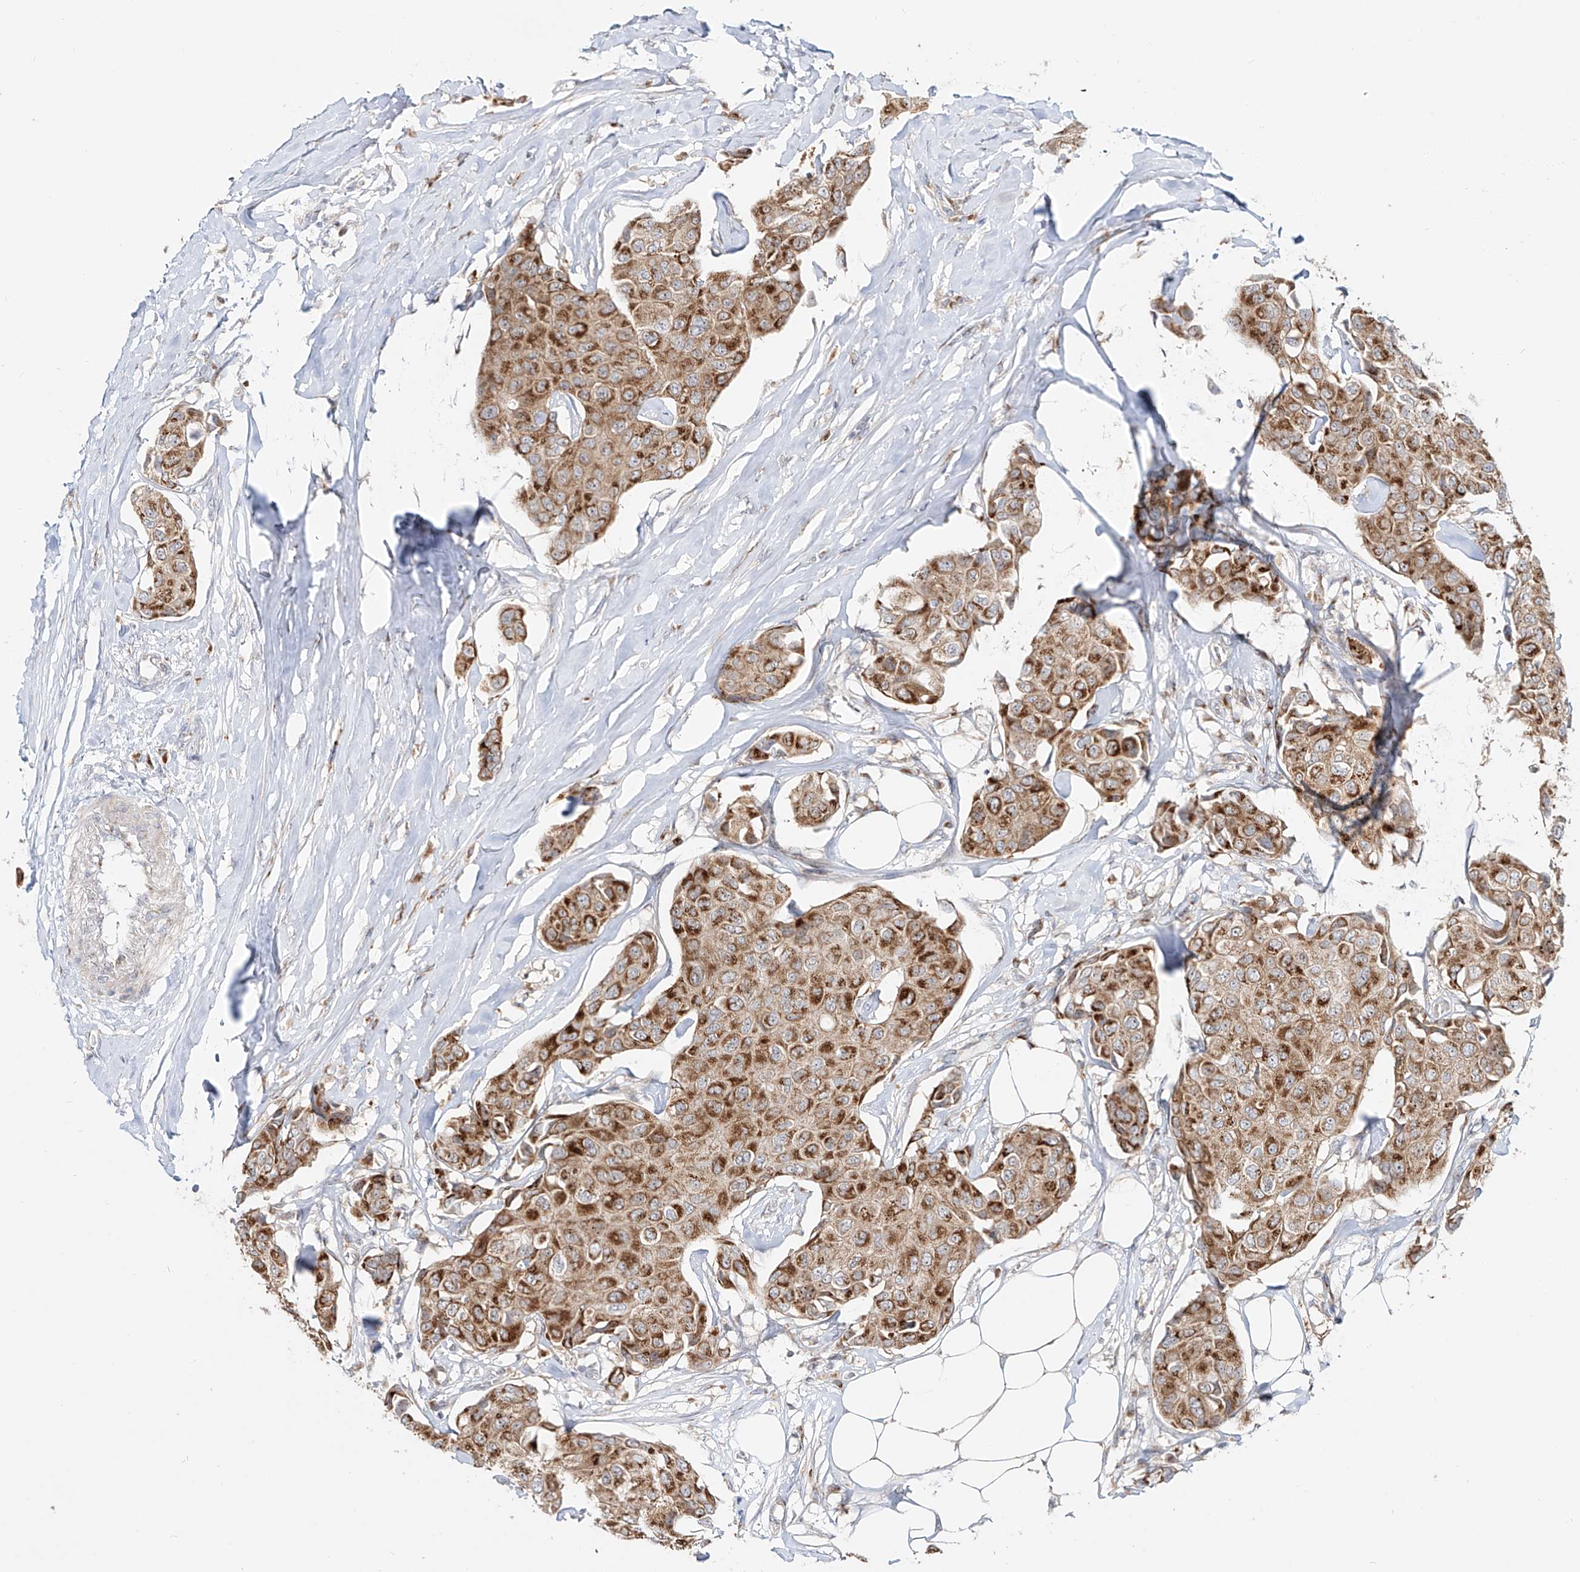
{"staining": {"intensity": "moderate", "quantity": ">75%", "location": "cytoplasmic/membranous"}, "tissue": "breast cancer", "cell_type": "Tumor cells", "image_type": "cancer", "snomed": [{"axis": "morphology", "description": "Duct carcinoma"}, {"axis": "topography", "description": "Breast"}], "caption": "An image of breast cancer (invasive ductal carcinoma) stained for a protein shows moderate cytoplasmic/membranous brown staining in tumor cells. (brown staining indicates protein expression, while blue staining denotes nuclei).", "gene": "BSDC1", "patient": {"sex": "female", "age": 80}}